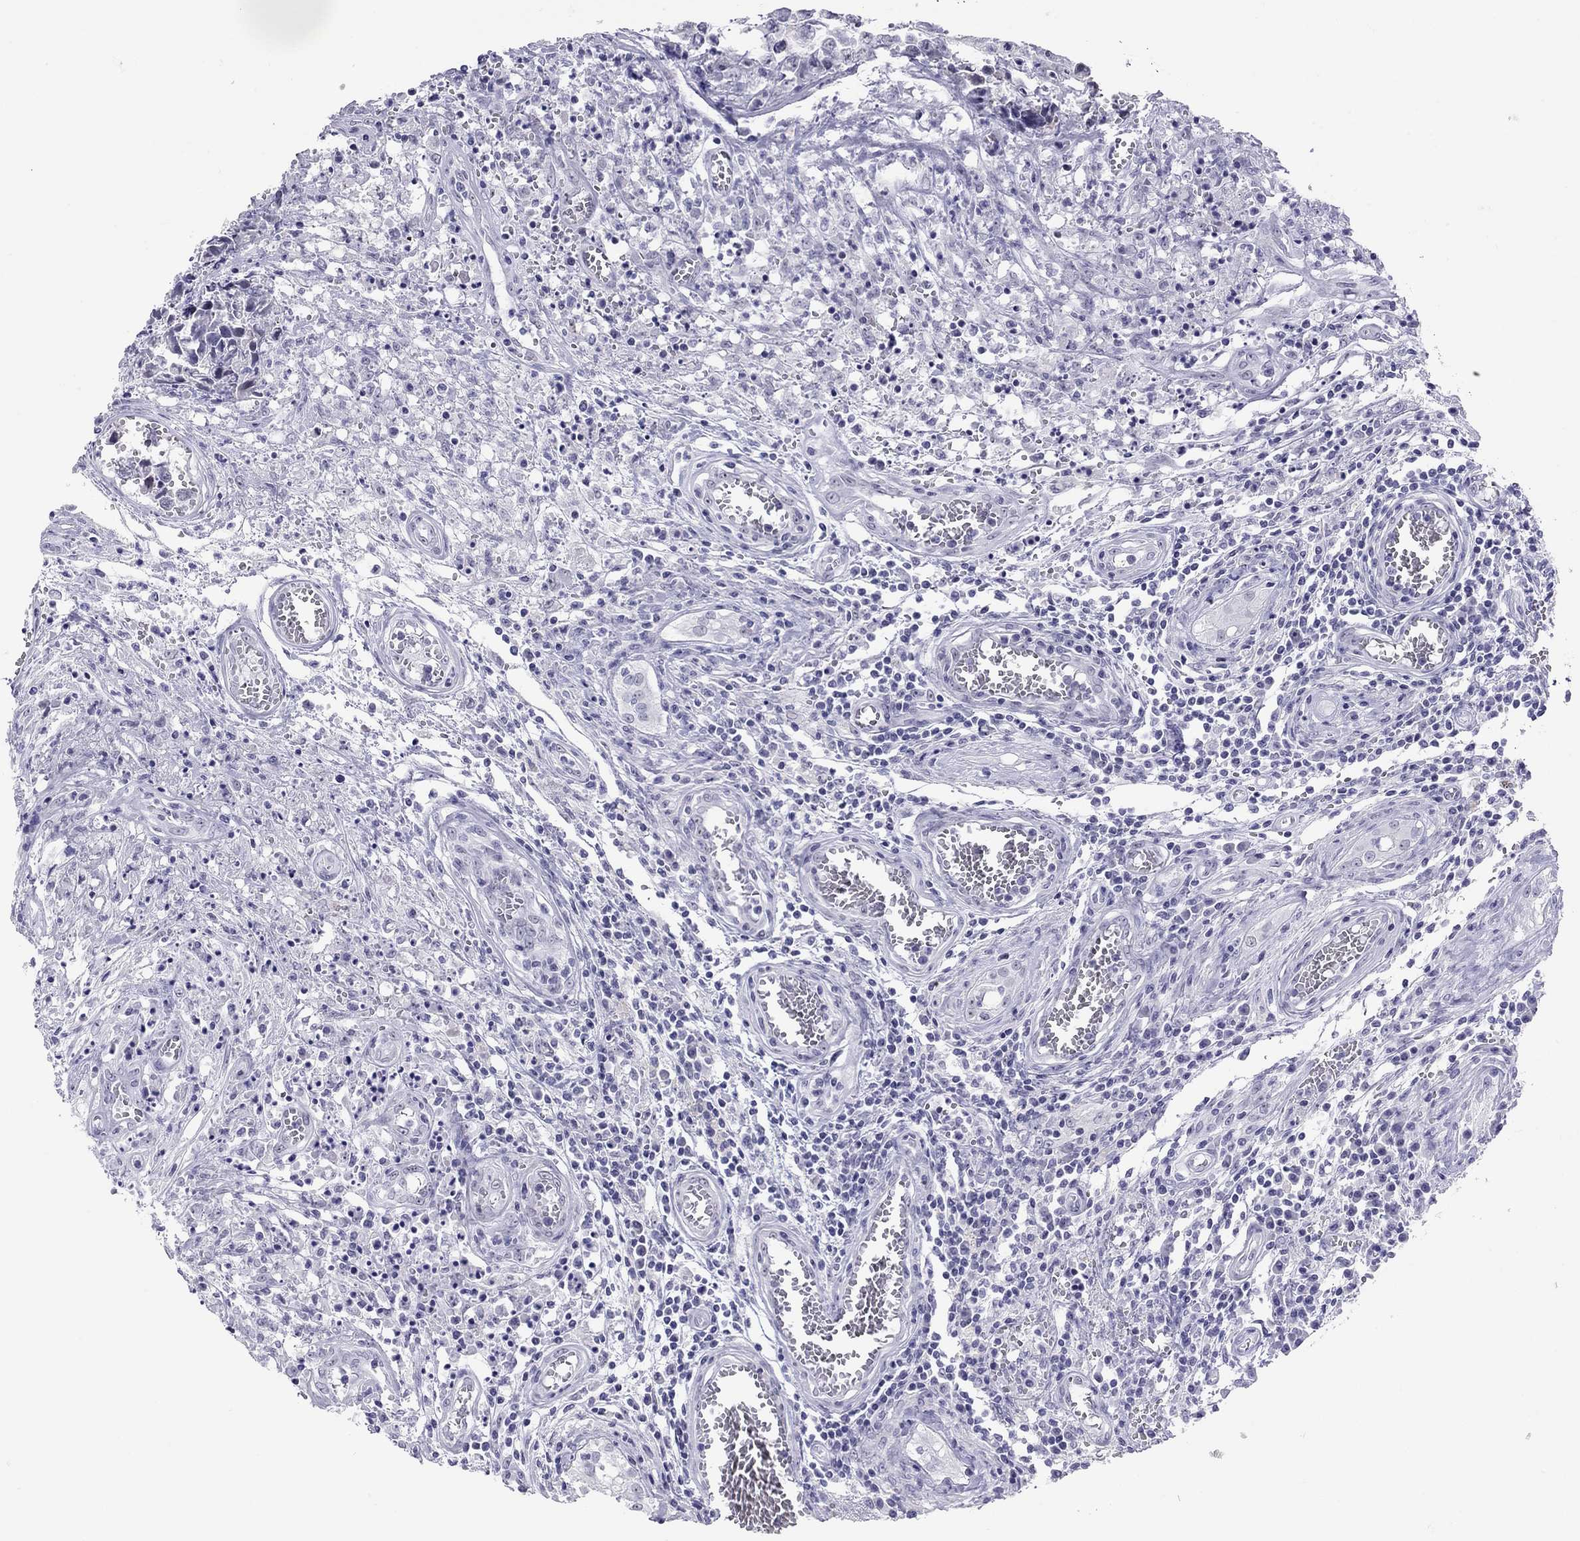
{"staining": {"intensity": "negative", "quantity": "none", "location": "none"}, "tissue": "testis cancer", "cell_type": "Tumor cells", "image_type": "cancer", "snomed": [{"axis": "morphology", "description": "Carcinoma, Embryonal, NOS"}, {"axis": "topography", "description": "Testis"}], "caption": "Immunohistochemical staining of testis cancer (embryonal carcinoma) exhibits no significant staining in tumor cells.", "gene": "LYAR", "patient": {"sex": "male", "age": 36}}